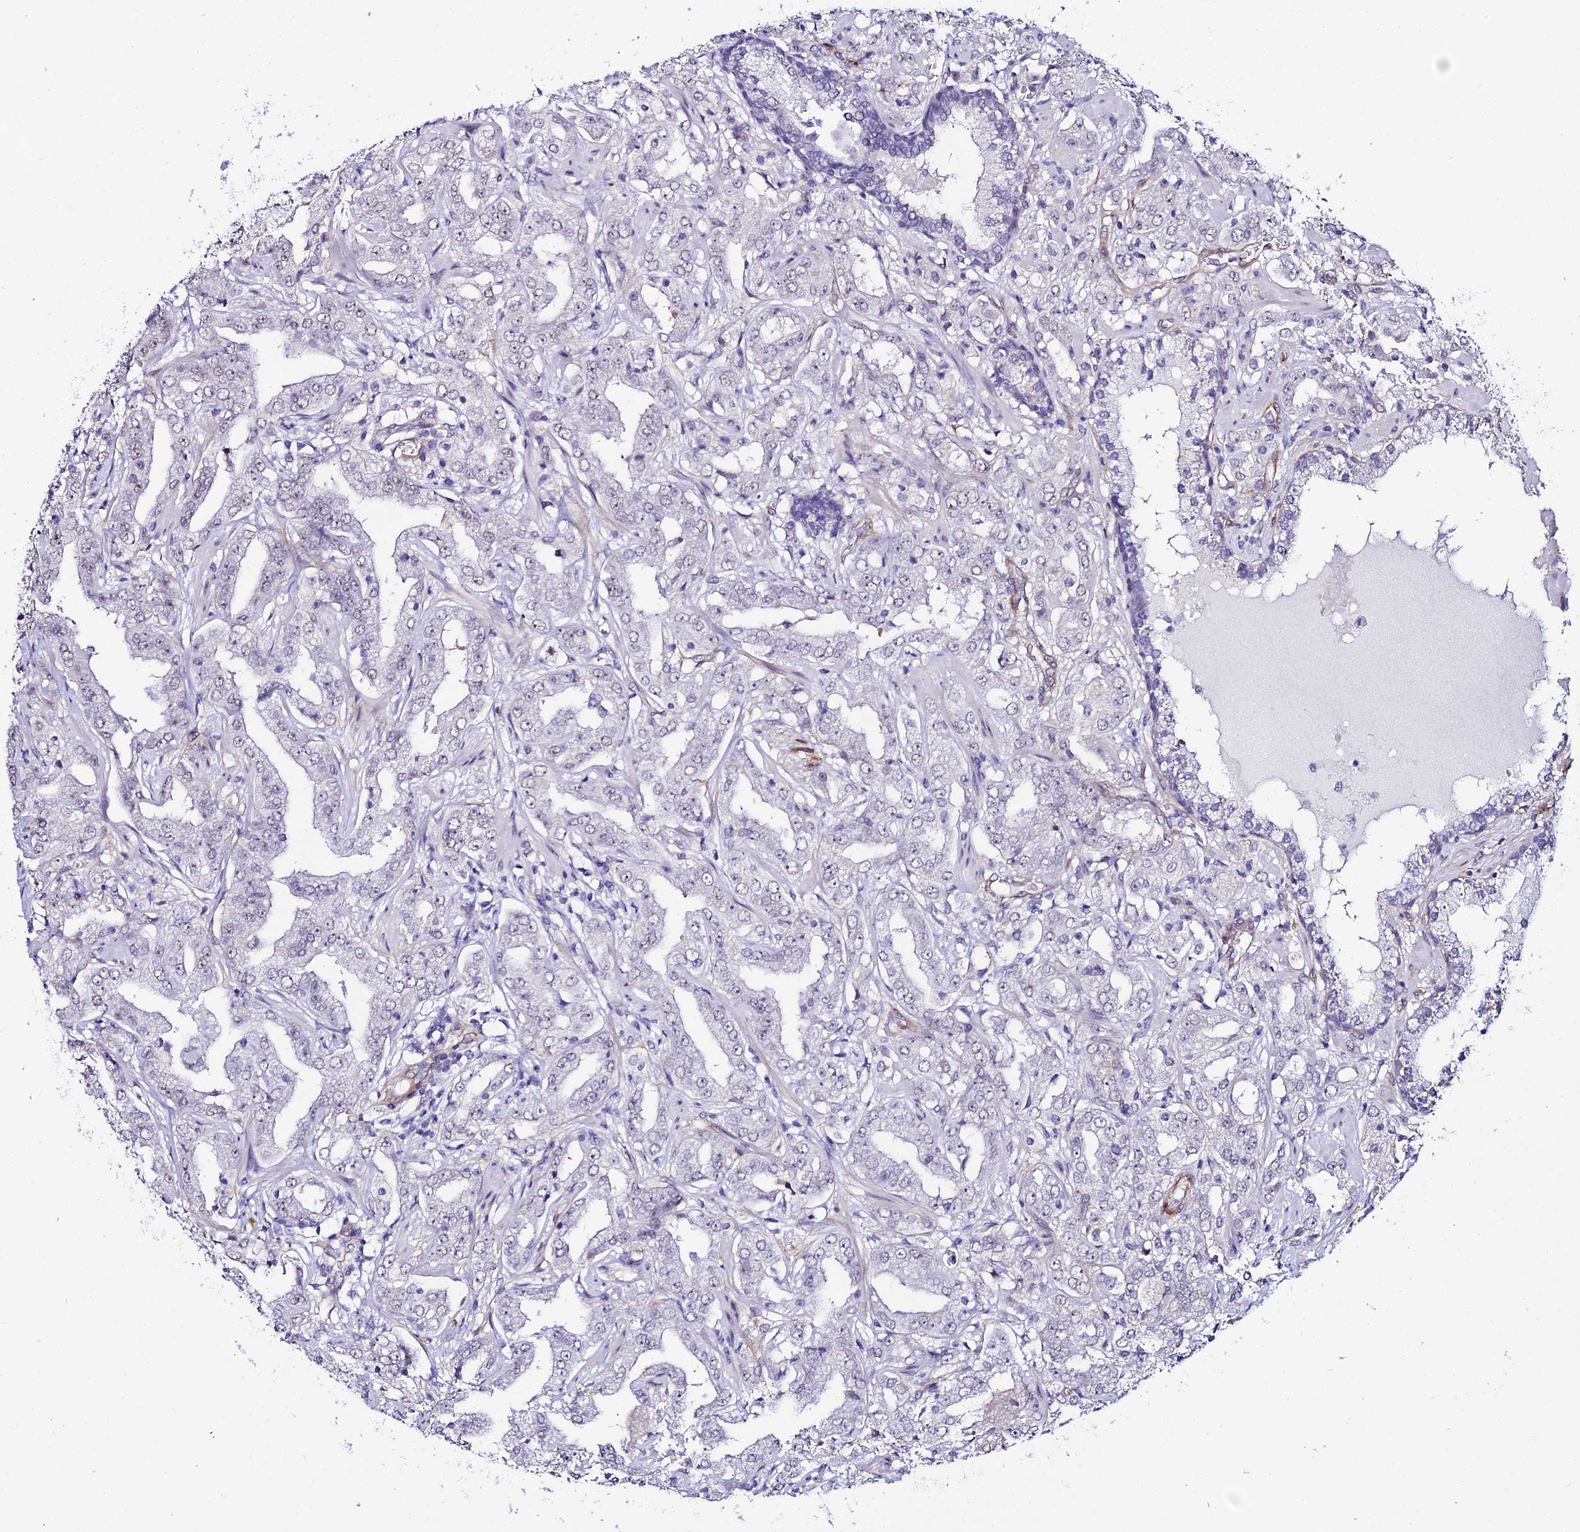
{"staining": {"intensity": "negative", "quantity": "none", "location": "none"}, "tissue": "prostate cancer", "cell_type": "Tumor cells", "image_type": "cancer", "snomed": [{"axis": "morphology", "description": "Adenocarcinoma, High grade"}, {"axis": "topography", "description": "Prostate"}], "caption": "This is an IHC image of human prostate adenocarcinoma (high-grade). There is no expression in tumor cells.", "gene": "SYT15", "patient": {"sex": "male", "age": 63}}